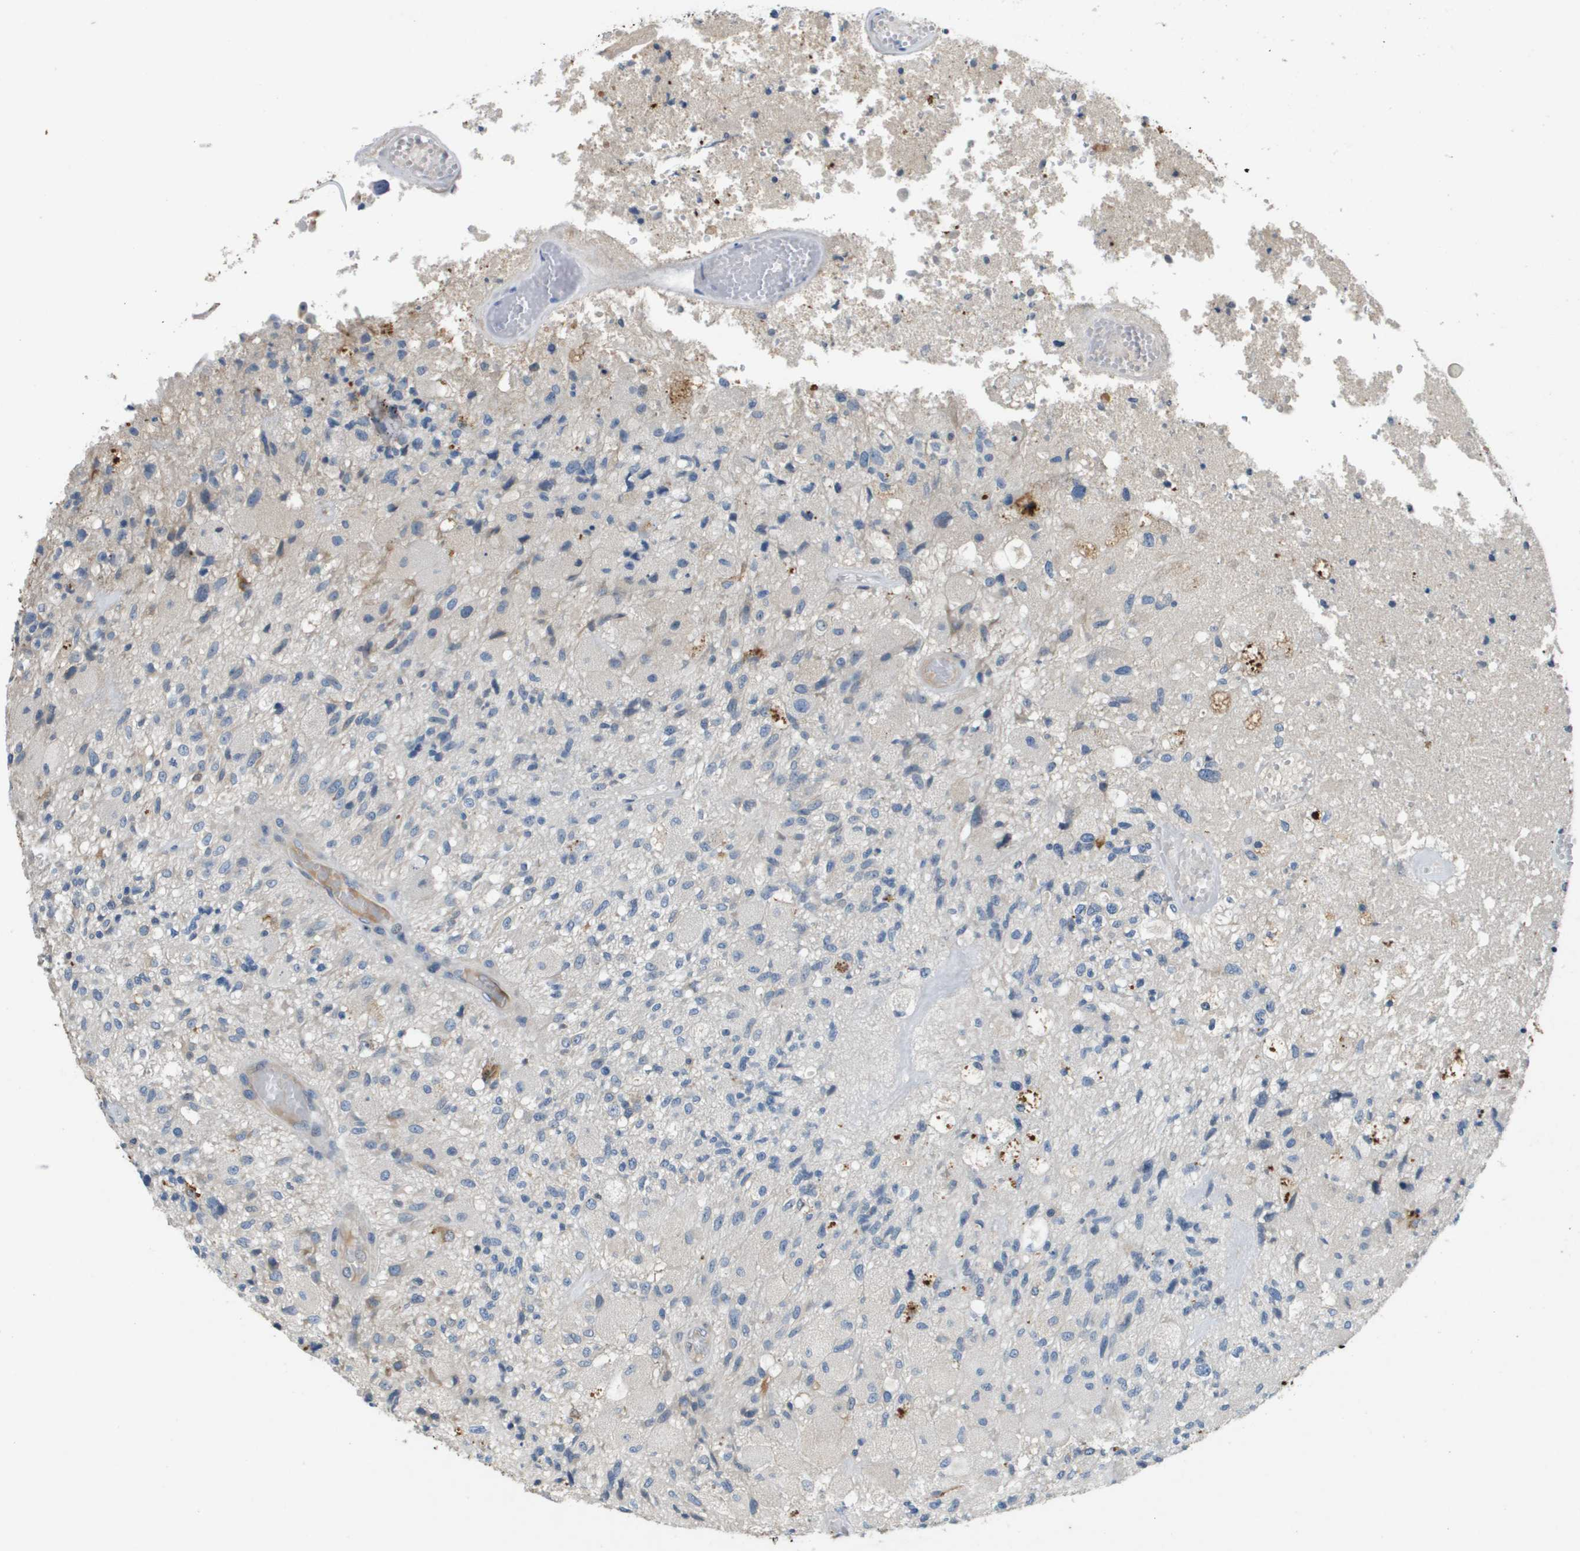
{"staining": {"intensity": "negative", "quantity": "none", "location": "none"}, "tissue": "glioma", "cell_type": "Tumor cells", "image_type": "cancer", "snomed": [{"axis": "morphology", "description": "Normal tissue, NOS"}, {"axis": "morphology", "description": "Glioma, malignant, High grade"}, {"axis": "topography", "description": "Cerebral cortex"}], "caption": "Immunohistochemistry of human glioma reveals no positivity in tumor cells.", "gene": "PGAP3", "patient": {"sex": "male", "age": 77}}